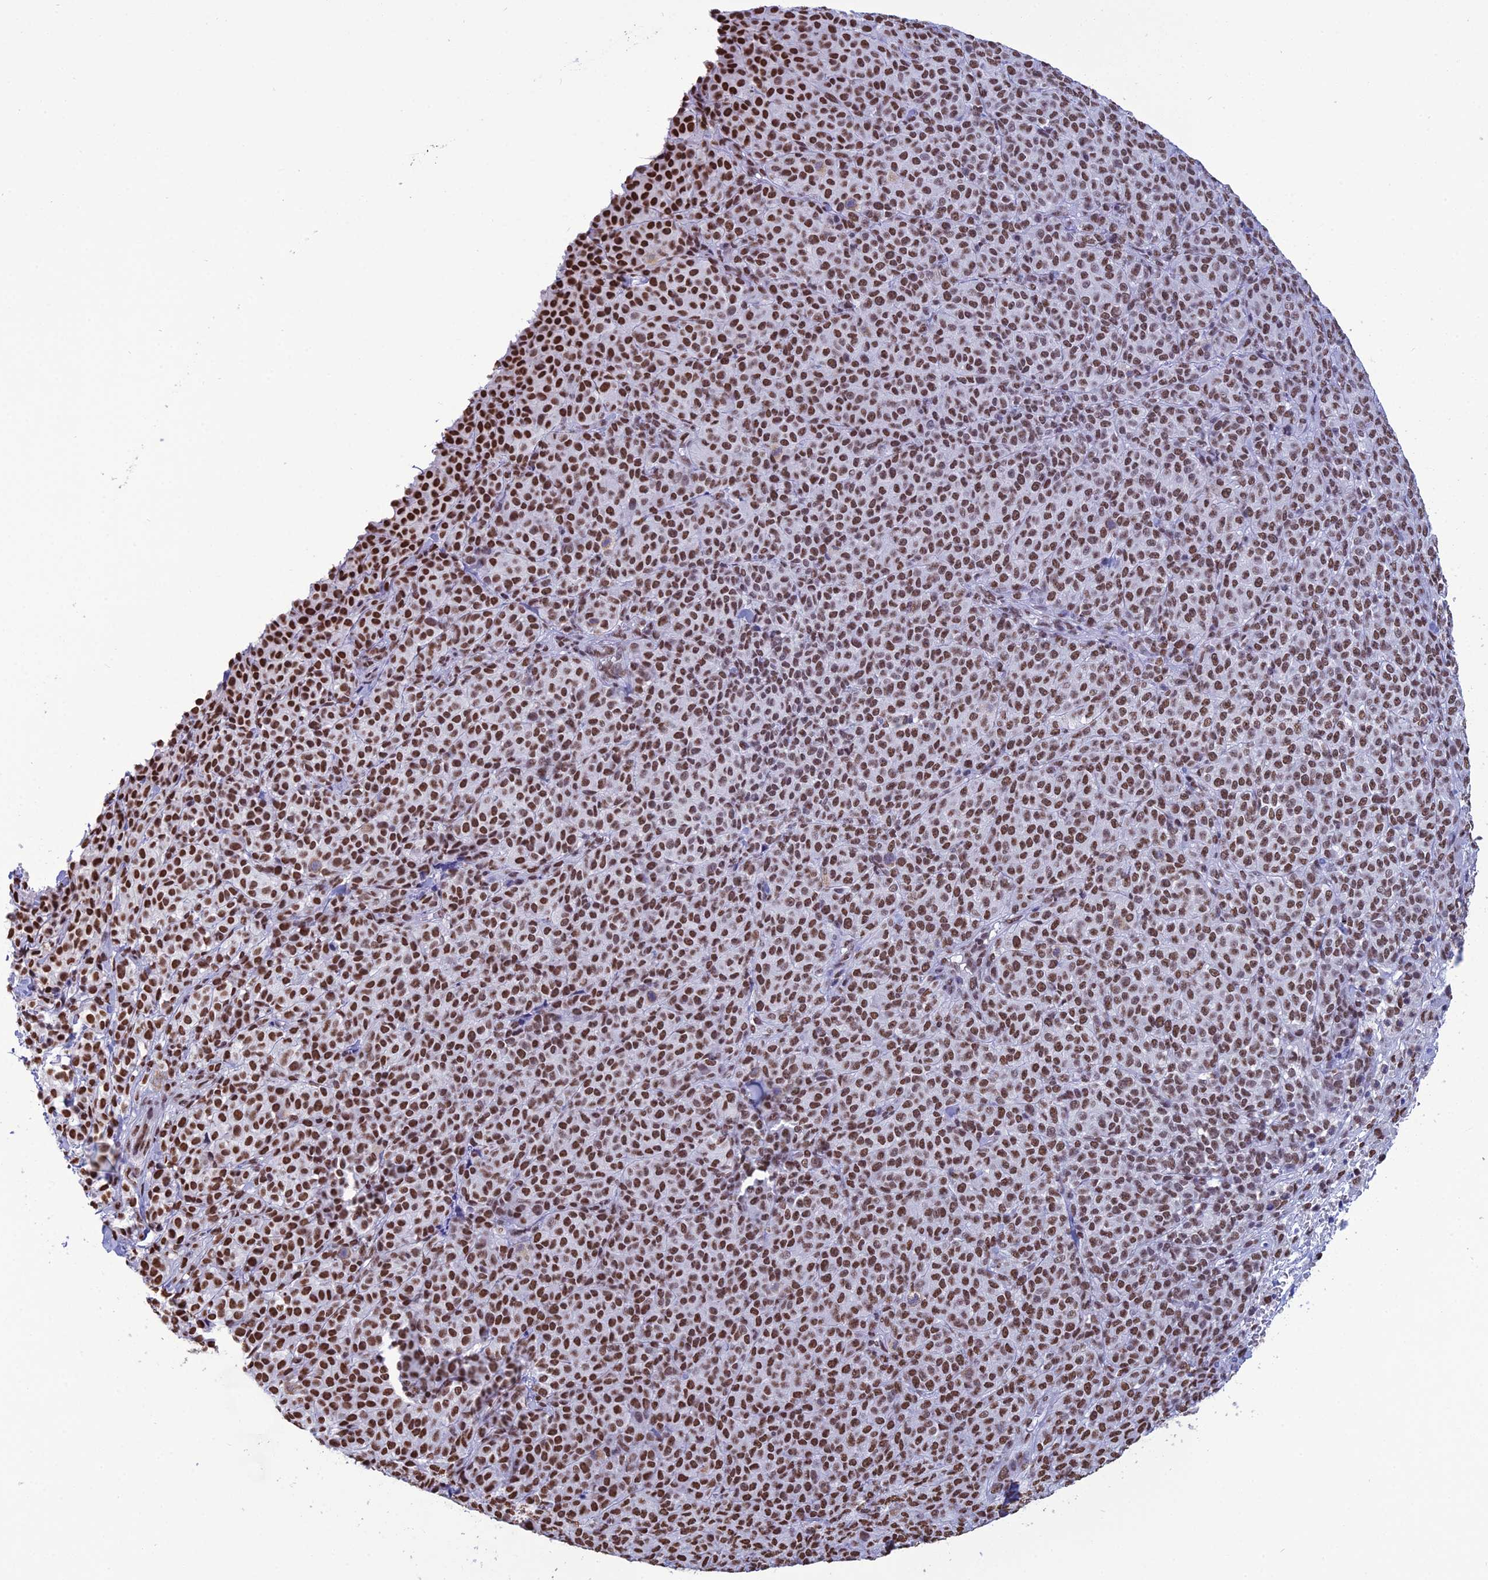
{"staining": {"intensity": "moderate", "quantity": ">75%", "location": "nuclear"}, "tissue": "melanoma", "cell_type": "Tumor cells", "image_type": "cancer", "snomed": [{"axis": "morphology", "description": "Normal tissue, NOS"}, {"axis": "morphology", "description": "Malignant melanoma, NOS"}, {"axis": "topography", "description": "Skin"}], "caption": "The image exhibits staining of melanoma, revealing moderate nuclear protein expression (brown color) within tumor cells.", "gene": "PRAMEF12", "patient": {"sex": "female", "age": 34}}